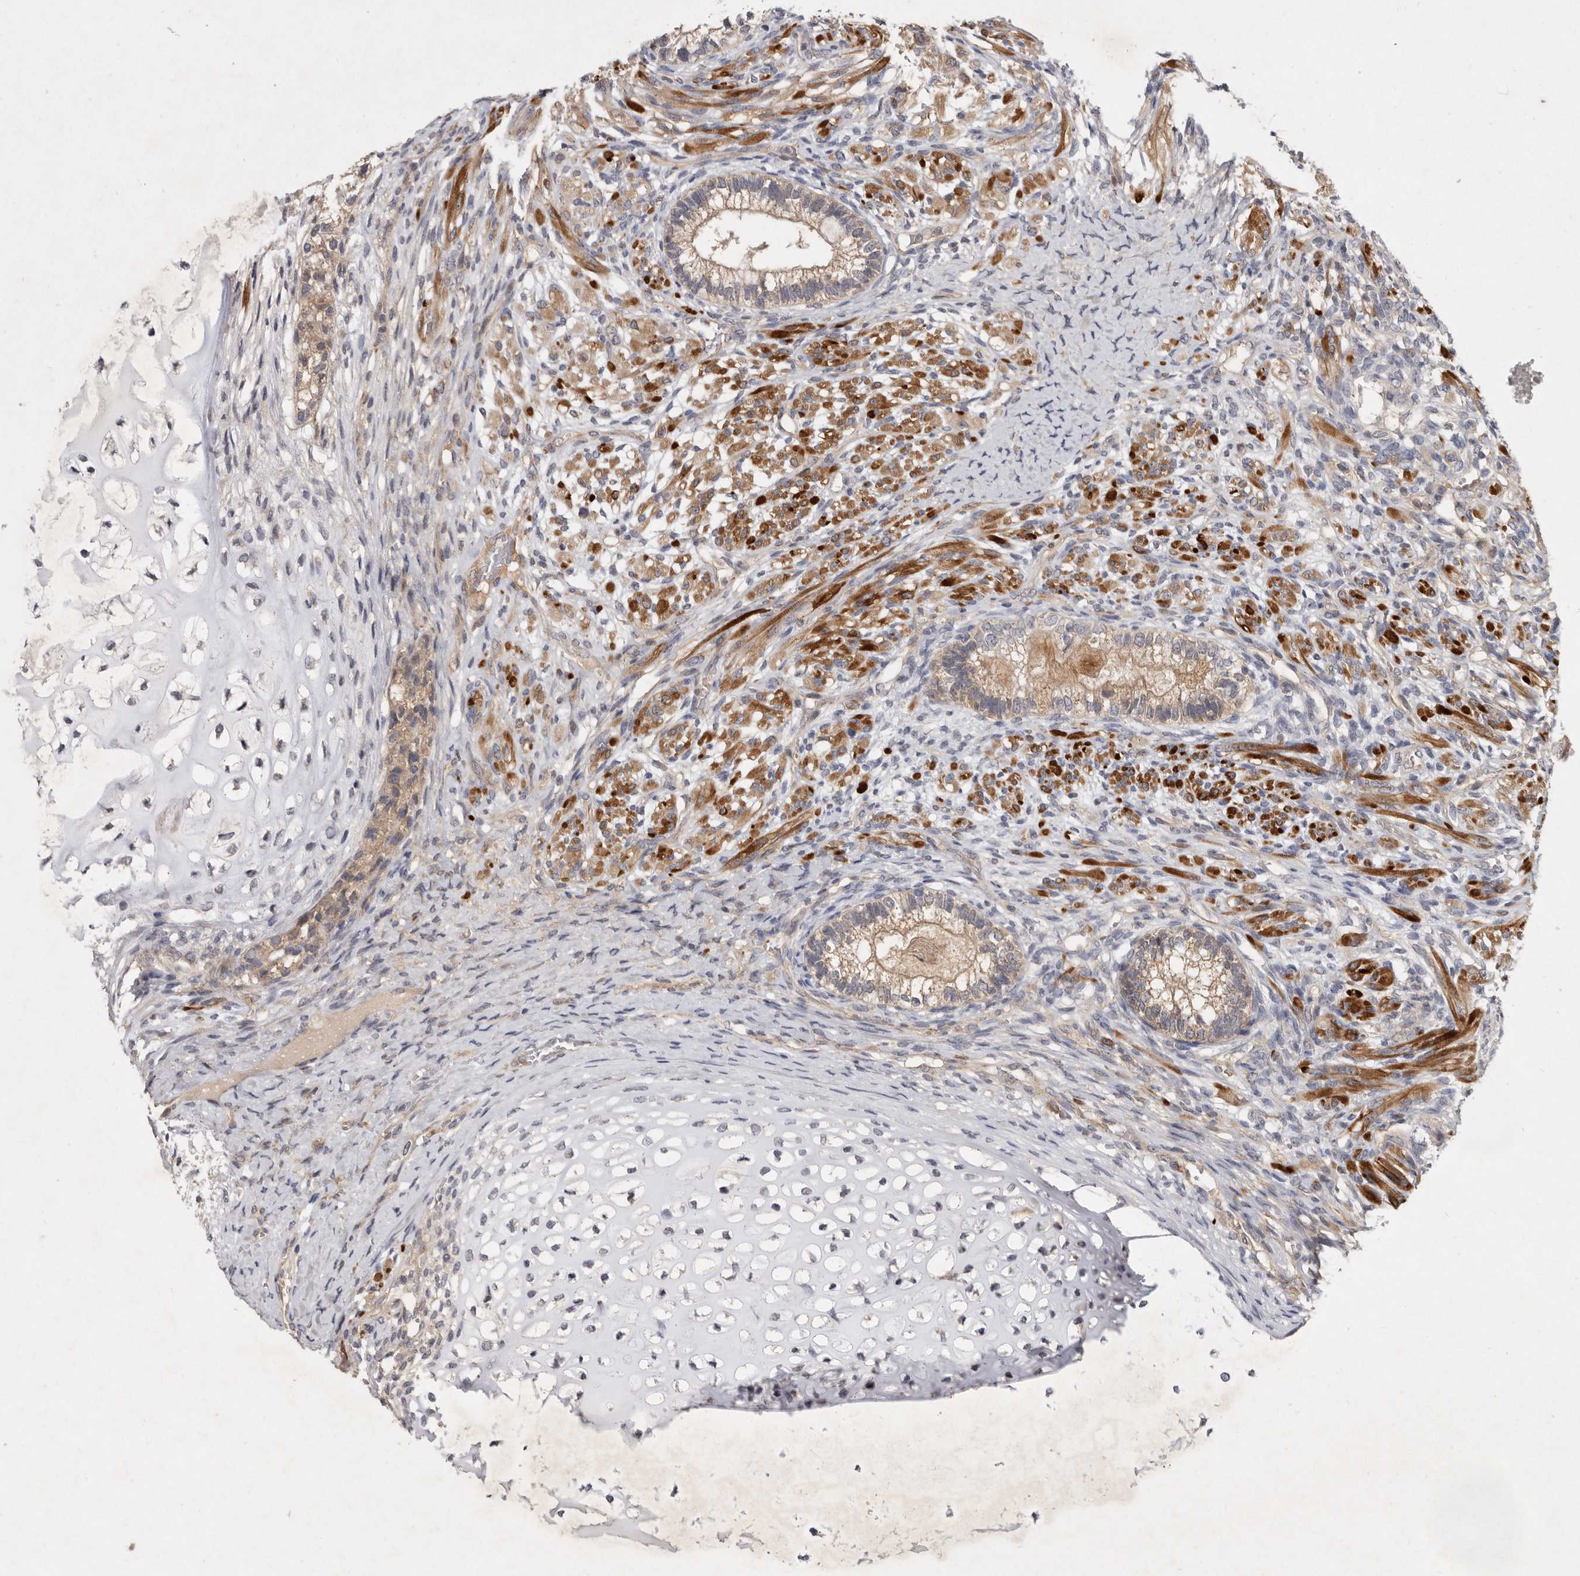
{"staining": {"intensity": "weak", "quantity": ">75%", "location": "cytoplasmic/membranous"}, "tissue": "testis cancer", "cell_type": "Tumor cells", "image_type": "cancer", "snomed": [{"axis": "morphology", "description": "Seminoma, NOS"}, {"axis": "morphology", "description": "Carcinoma, Embryonal, NOS"}, {"axis": "topography", "description": "Testis"}], "caption": "About >75% of tumor cells in testis cancer (embryonal carcinoma) demonstrate weak cytoplasmic/membranous protein staining as visualized by brown immunohistochemical staining.", "gene": "SLC22A1", "patient": {"sex": "male", "age": 28}}